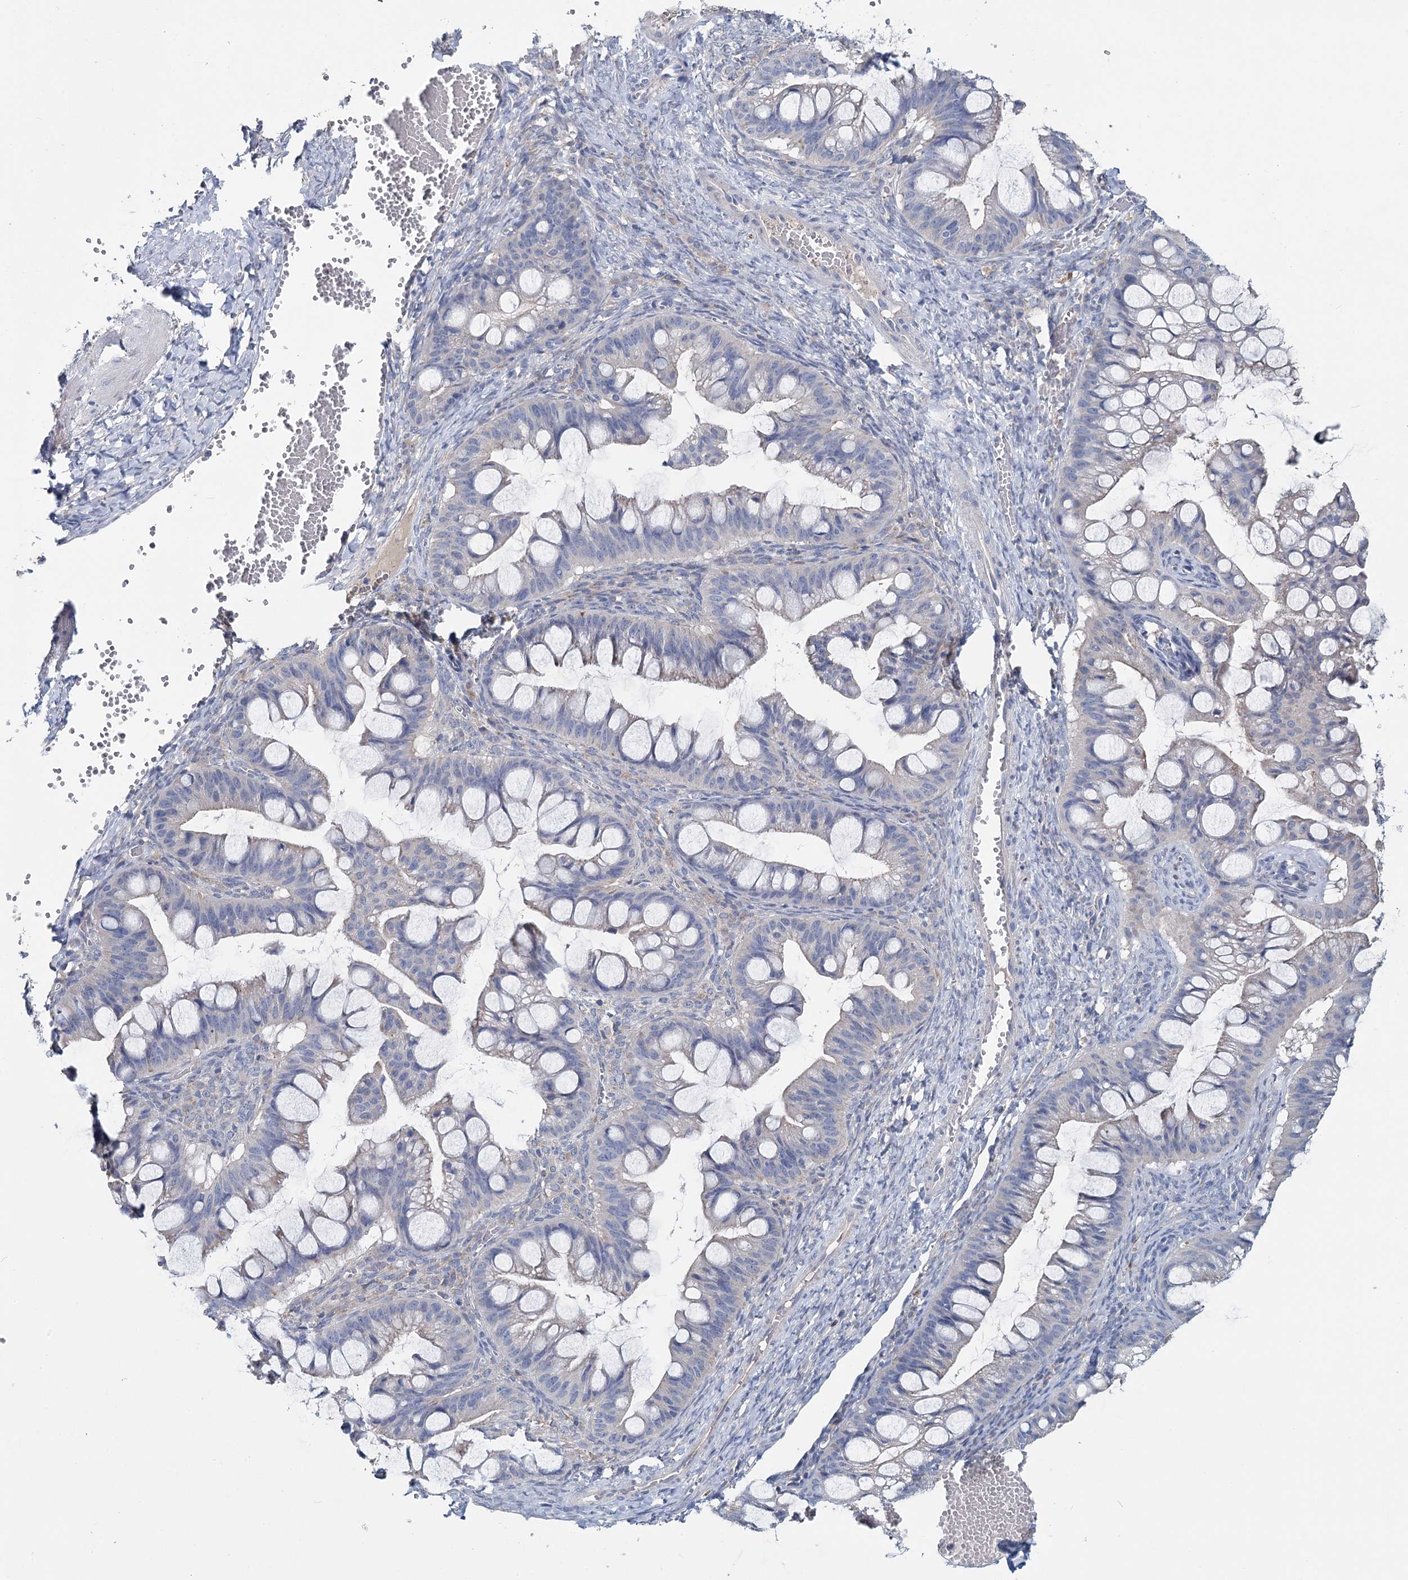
{"staining": {"intensity": "negative", "quantity": "none", "location": "none"}, "tissue": "ovarian cancer", "cell_type": "Tumor cells", "image_type": "cancer", "snomed": [{"axis": "morphology", "description": "Cystadenocarcinoma, mucinous, NOS"}, {"axis": "topography", "description": "Ovary"}], "caption": "Image shows no protein positivity in tumor cells of ovarian cancer tissue.", "gene": "ANKRD16", "patient": {"sex": "female", "age": 73}}